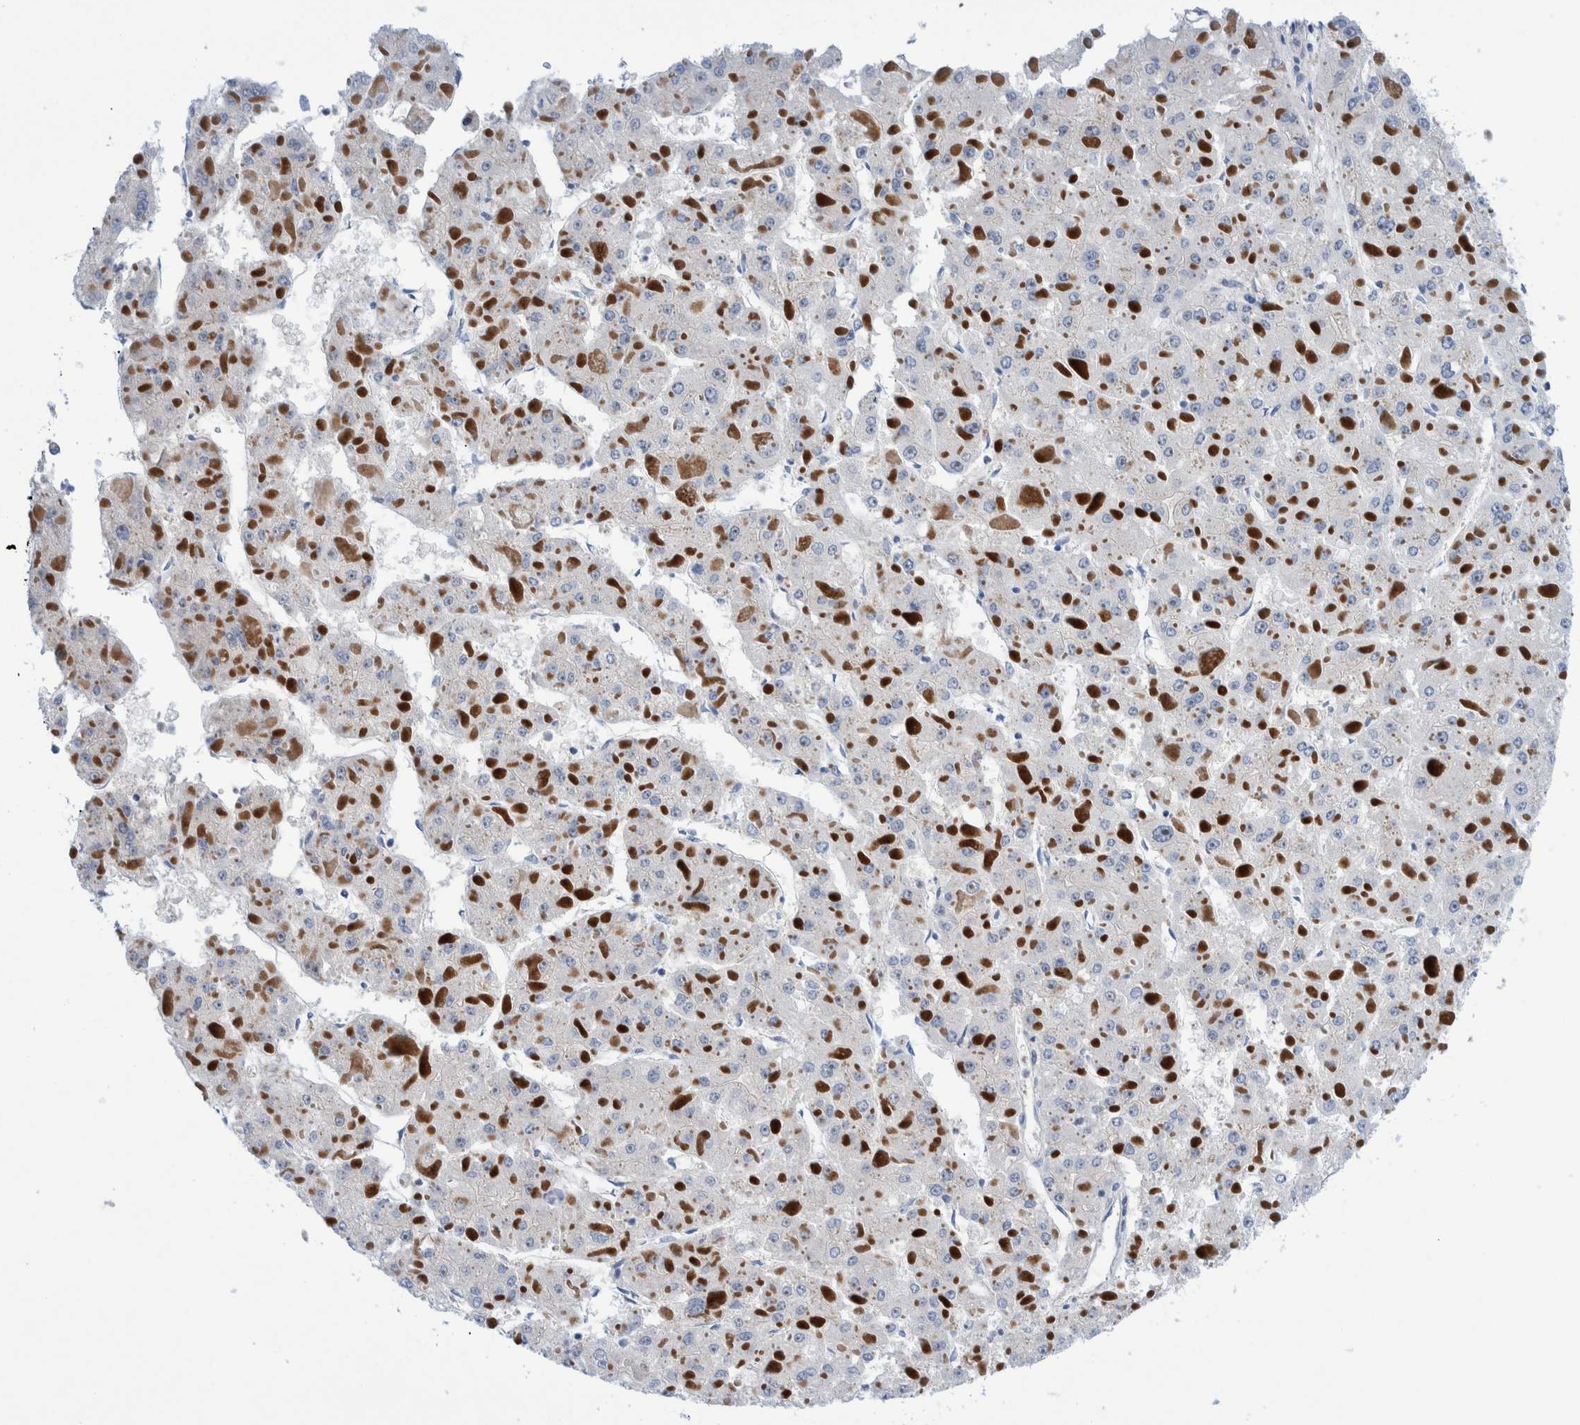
{"staining": {"intensity": "weak", "quantity": "25%-75%", "location": "cytoplasmic/membranous"}, "tissue": "liver cancer", "cell_type": "Tumor cells", "image_type": "cancer", "snomed": [{"axis": "morphology", "description": "Carcinoma, Hepatocellular, NOS"}, {"axis": "topography", "description": "Liver"}], "caption": "Brown immunohistochemical staining in liver hepatocellular carcinoma displays weak cytoplasmic/membranous staining in about 25%-75% of tumor cells.", "gene": "TRIM58", "patient": {"sex": "female", "age": 73}}